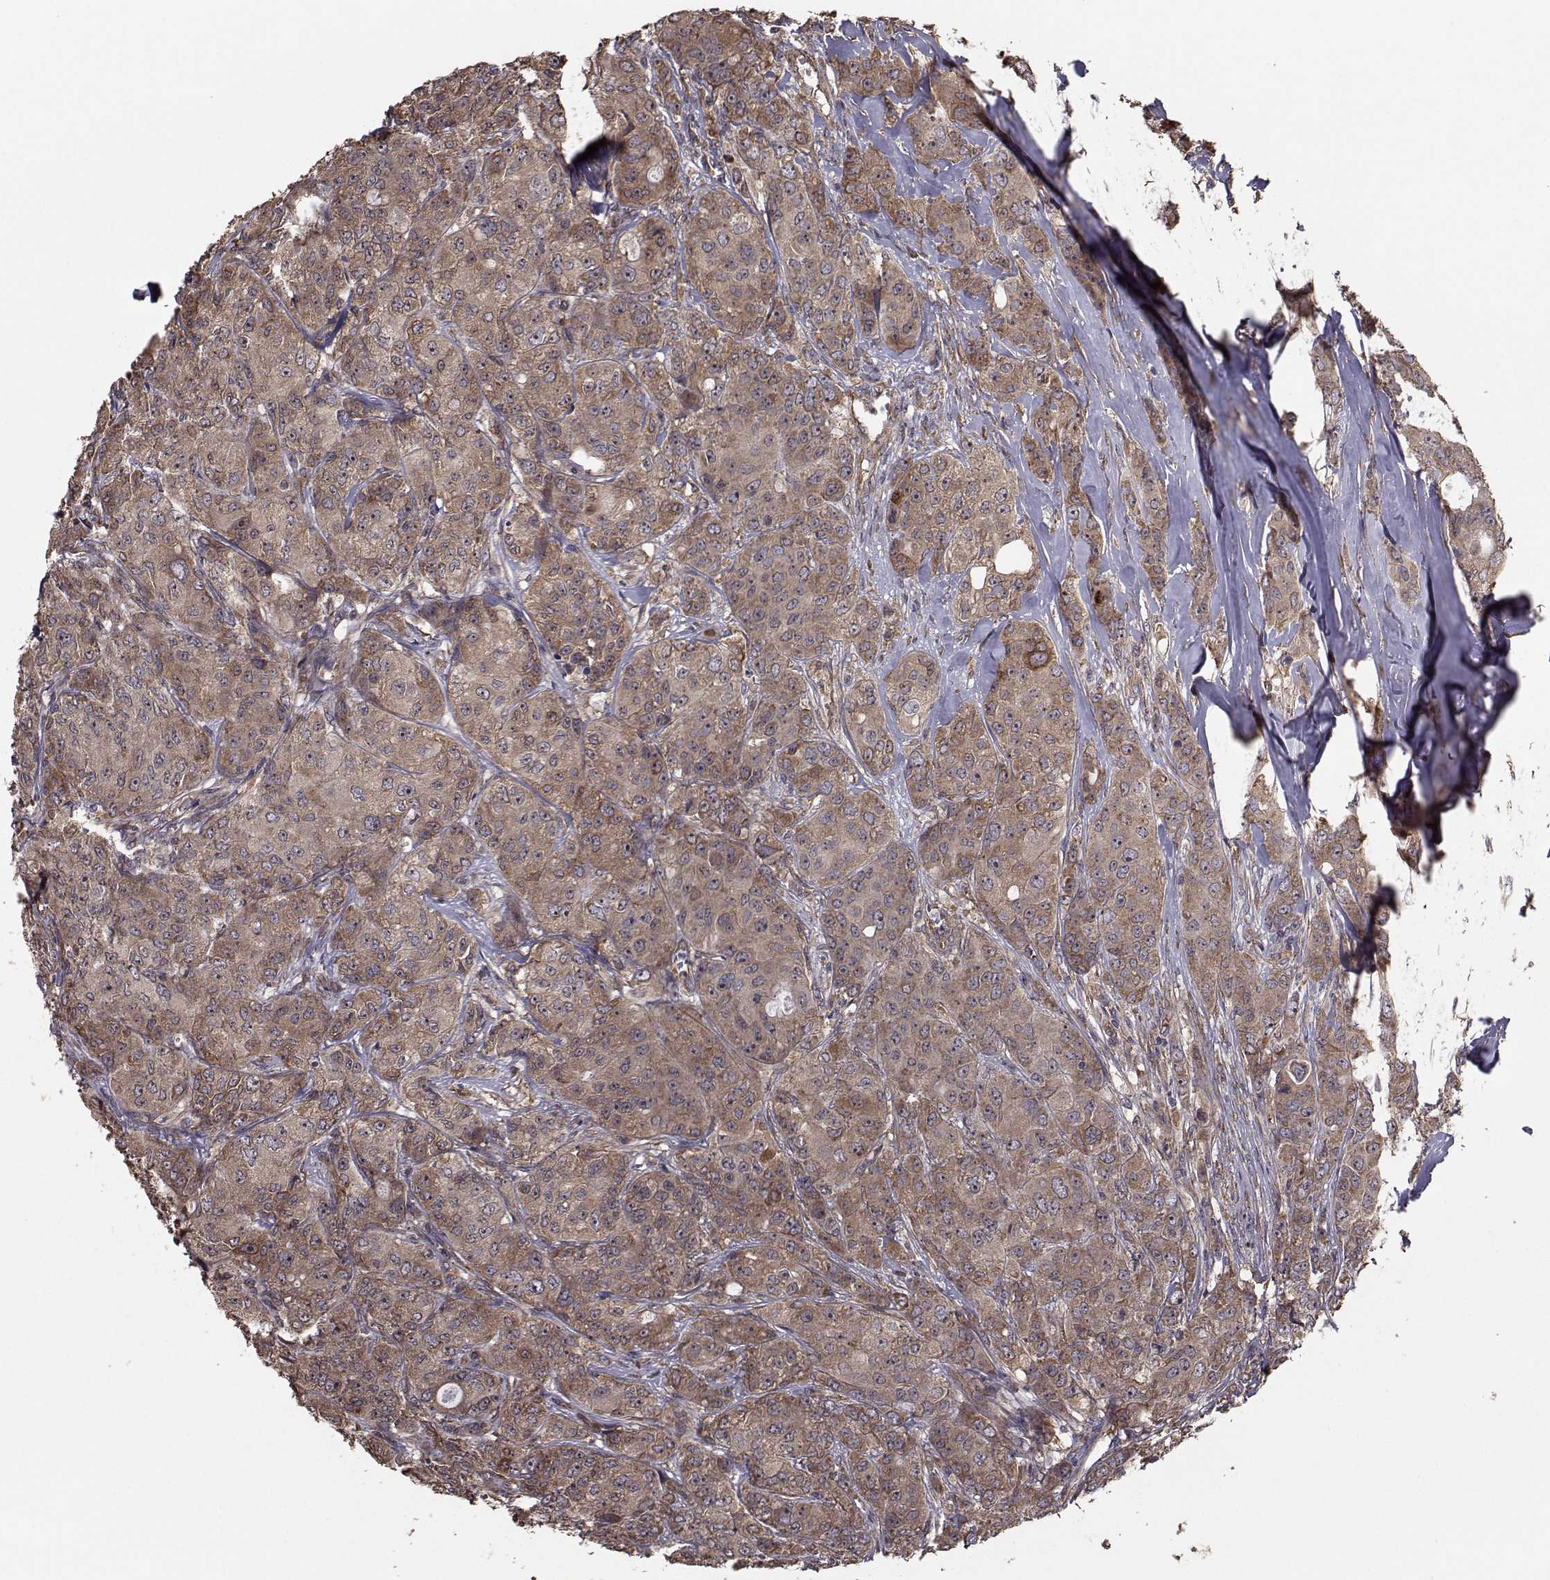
{"staining": {"intensity": "moderate", "quantity": ">75%", "location": "cytoplasmic/membranous"}, "tissue": "breast cancer", "cell_type": "Tumor cells", "image_type": "cancer", "snomed": [{"axis": "morphology", "description": "Duct carcinoma"}, {"axis": "topography", "description": "Breast"}], "caption": "Immunohistochemical staining of breast intraductal carcinoma shows medium levels of moderate cytoplasmic/membranous positivity in approximately >75% of tumor cells.", "gene": "TRIP10", "patient": {"sex": "female", "age": 43}}